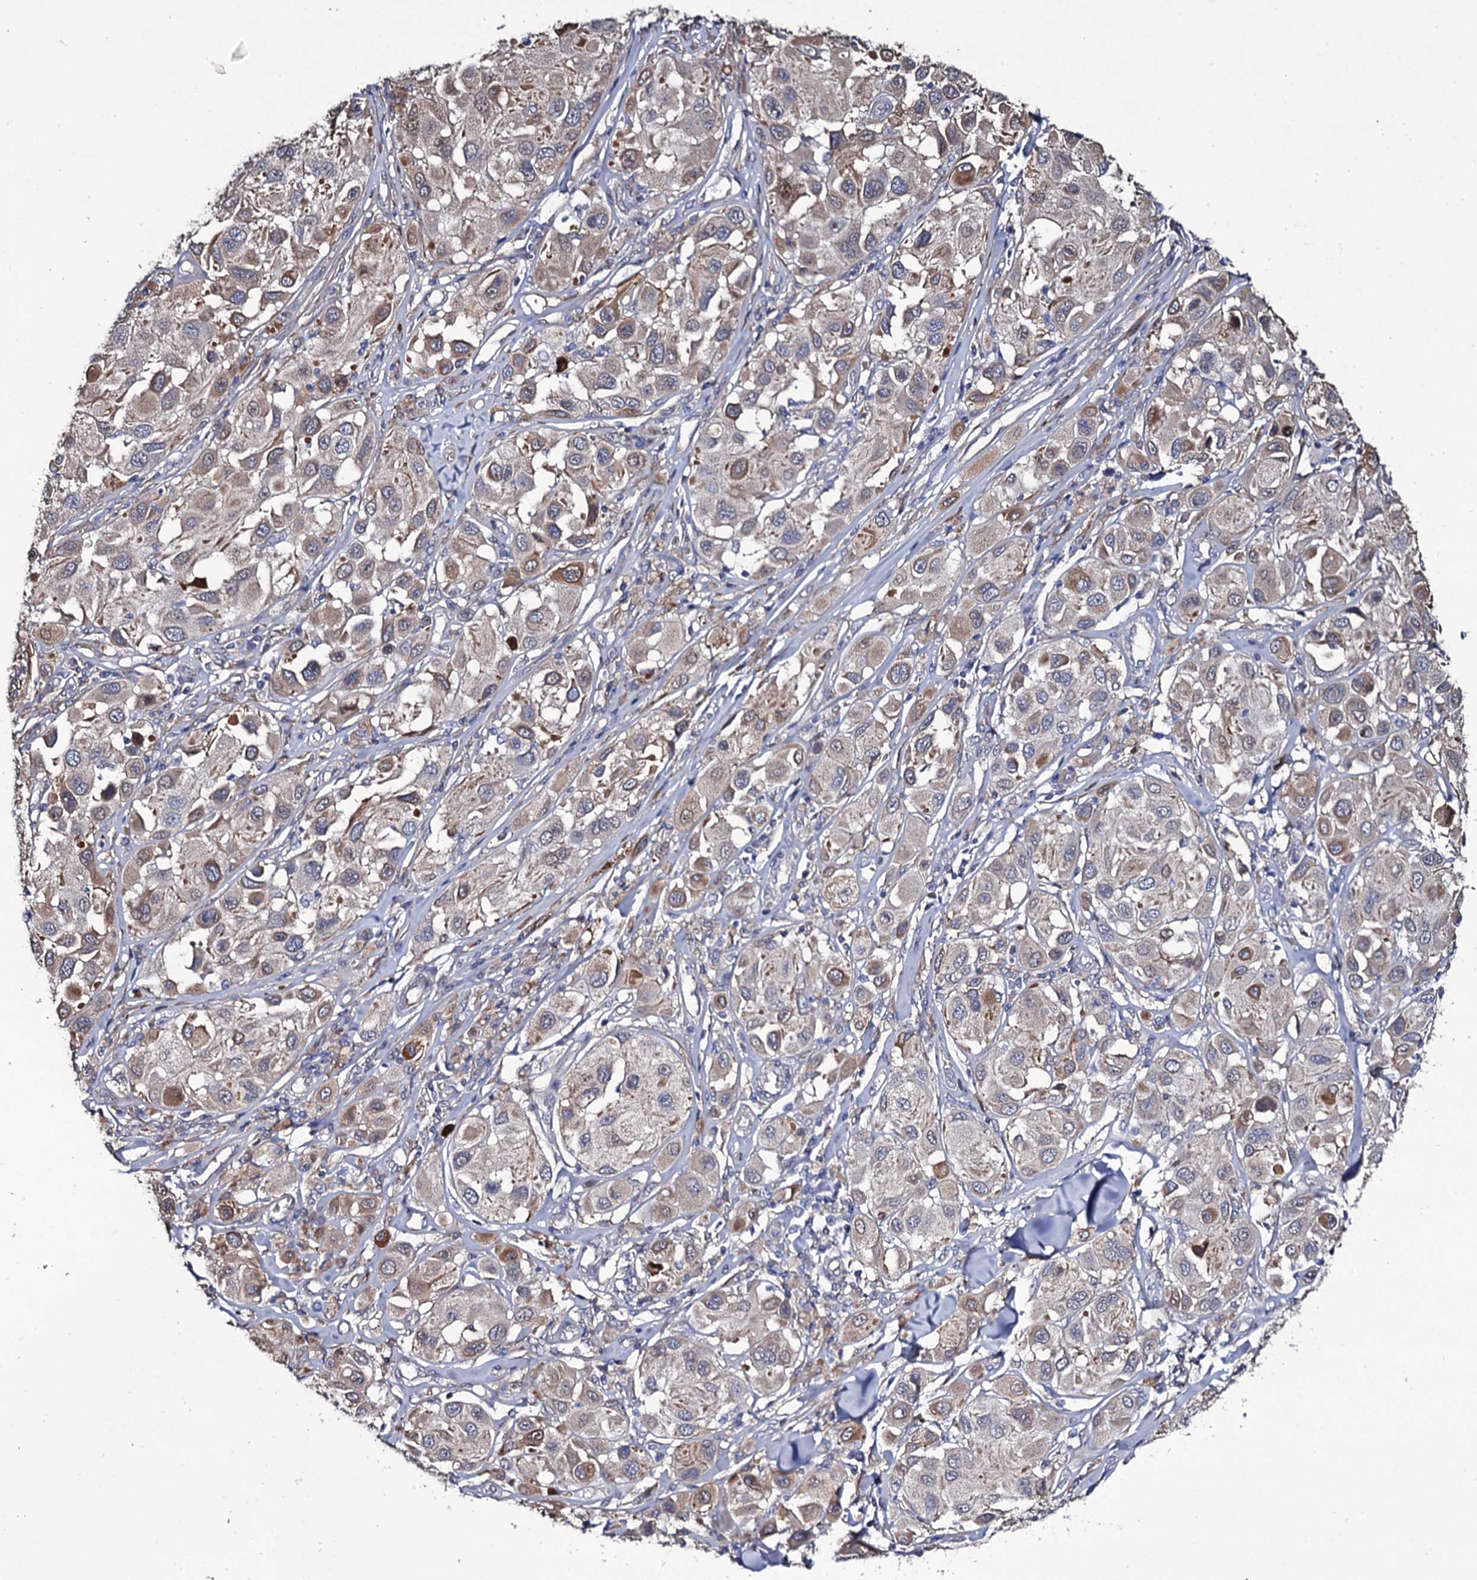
{"staining": {"intensity": "weak", "quantity": "<25%", "location": "cytoplasmic/membranous"}, "tissue": "melanoma", "cell_type": "Tumor cells", "image_type": "cancer", "snomed": [{"axis": "morphology", "description": "Malignant melanoma, Metastatic site"}, {"axis": "topography", "description": "Skin"}], "caption": "An immunohistochemistry photomicrograph of malignant melanoma (metastatic site) is shown. There is no staining in tumor cells of malignant melanoma (metastatic site).", "gene": "TTC23", "patient": {"sex": "male", "age": 41}}